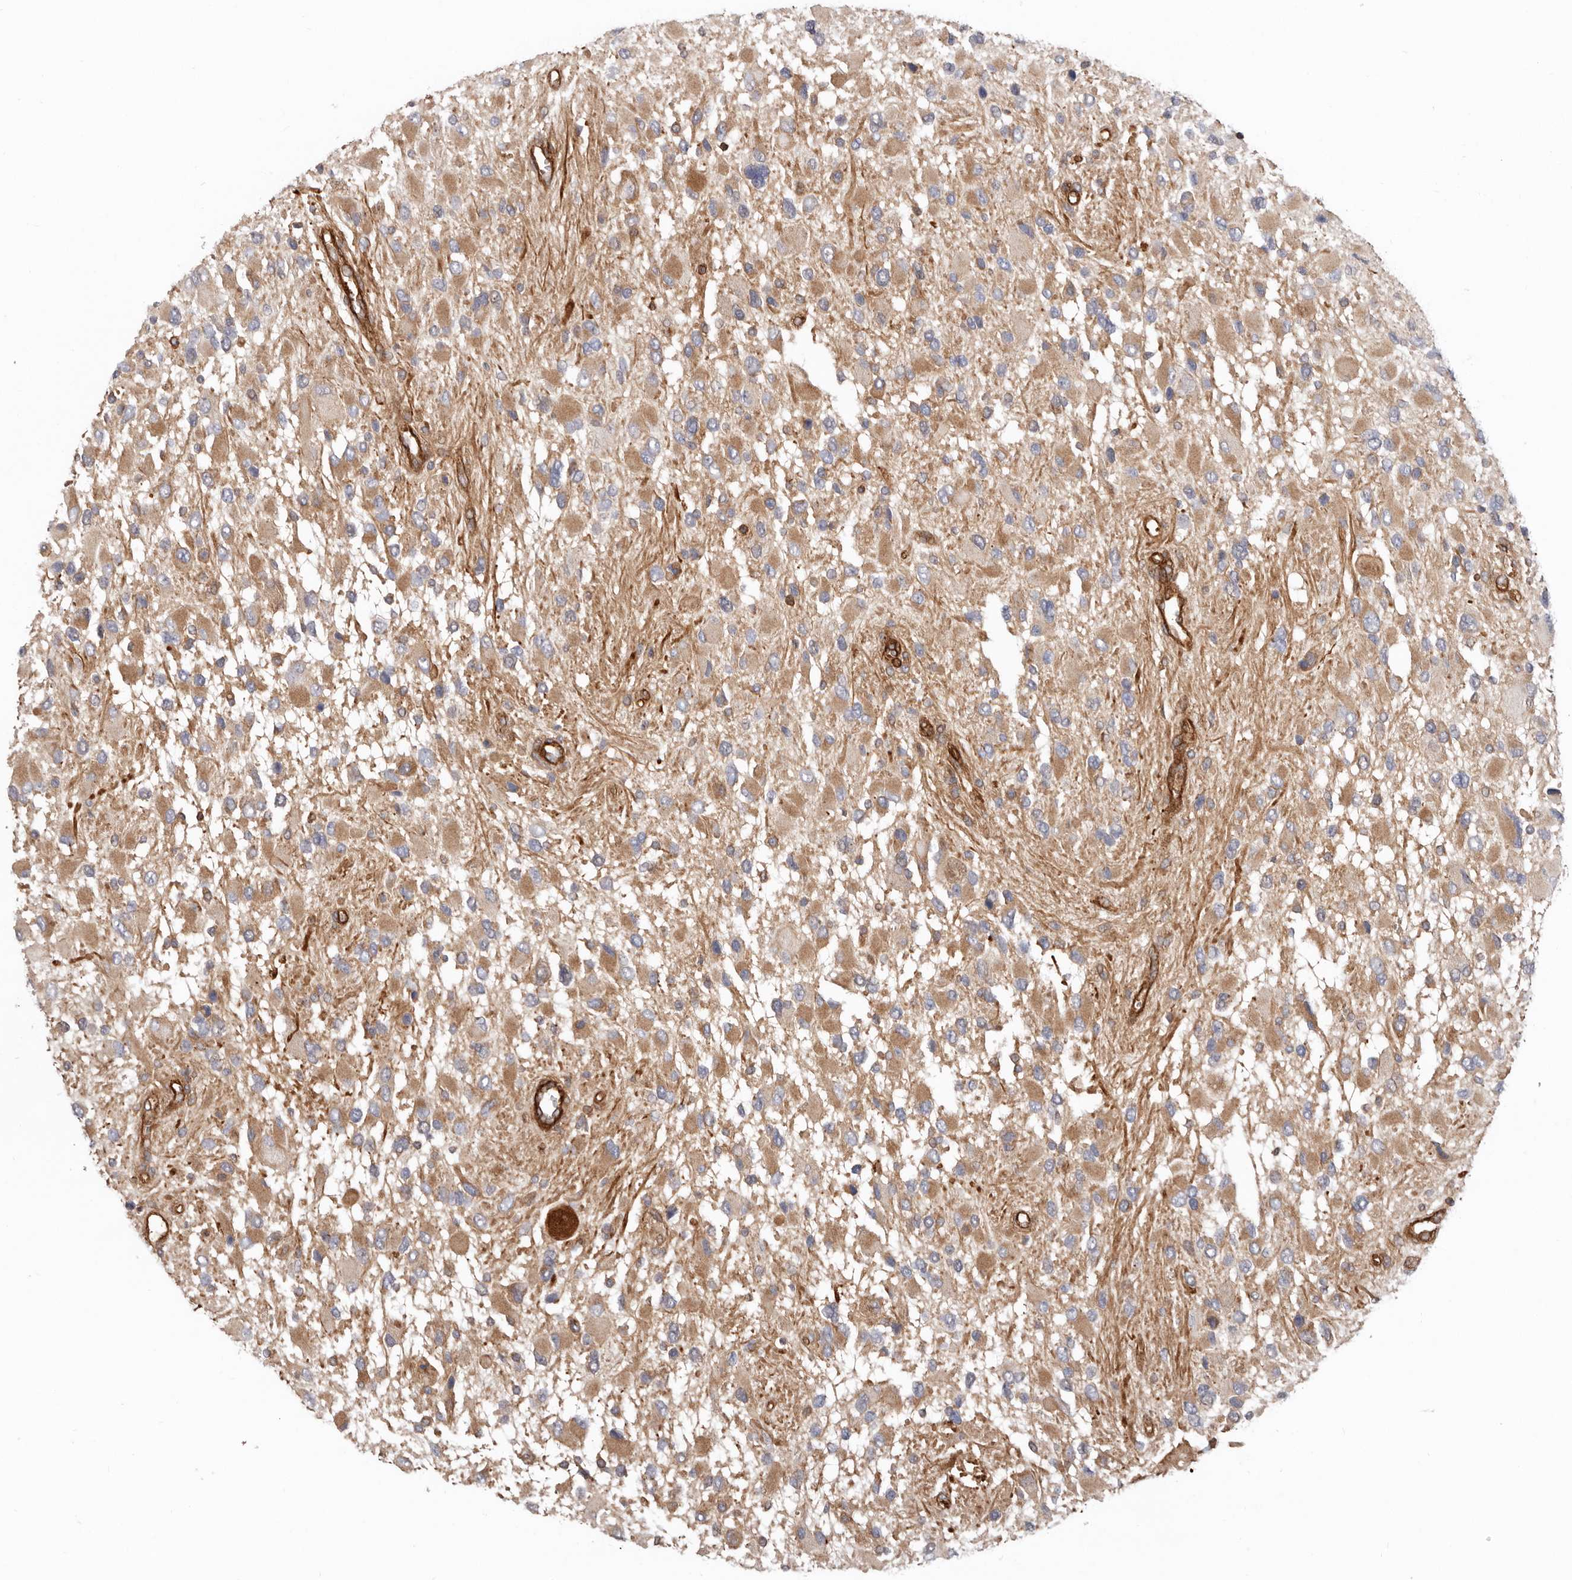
{"staining": {"intensity": "moderate", "quantity": ">75%", "location": "cytoplasmic/membranous"}, "tissue": "glioma", "cell_type": "Tumor cells", "image_type": "cancer", "snomed": [{"axis": "morphology", "description": "Glioma, malignant, High grade"}, {"axis": "topography", "description": "Brain"}], "caption": "IHC histopathology image of neoplastic tissue: glioma stained using immunohistochemistry (IHC) reveals medium levels of moderate protein expression localized specifically in the cytoplasmic/membranous of tumor cells, appearing as a cytoplasmic/membranous brown color.", "gene": "TMC7", "patient": {"sex": "male", "age": 53}}